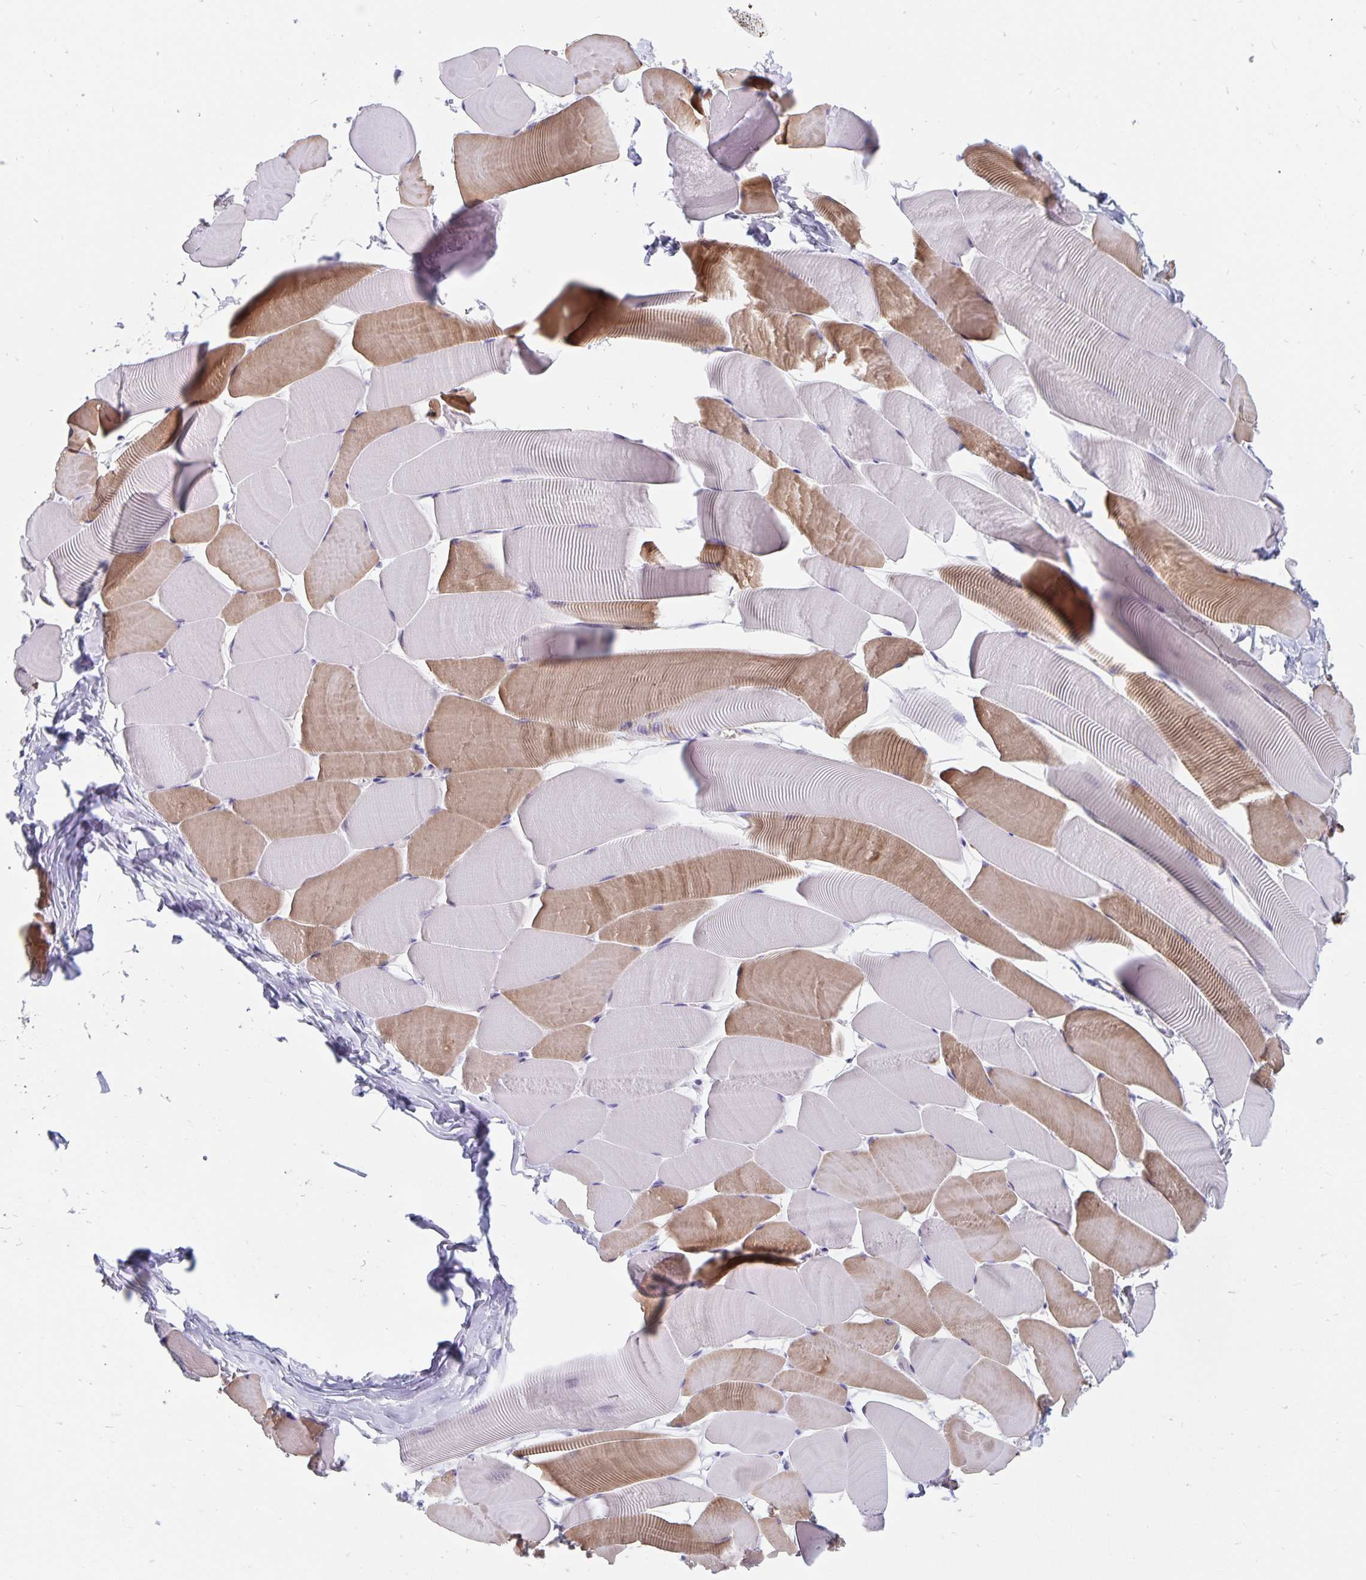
{"staining": {"intensity": "moderate", "quantity": "<25%", "location": "cytoplasmic/membranous"}, "tissue": "skeletal muscle", "cell_type": "Myocytes", "image_type": "normal", "snomed": [{"axis": "morphology", "description": "Normal tissue, NOS"}, {"axis": "topography", "description": "Skeletal muscle"}], "caption": "Protein analysis of unremarkable skeletal muscle displays moderate cytoplasmic/membranous positivity in about <25% of myocytes.", "gene": "BAG6", "patient": {"sex": "male", "age": 25}}